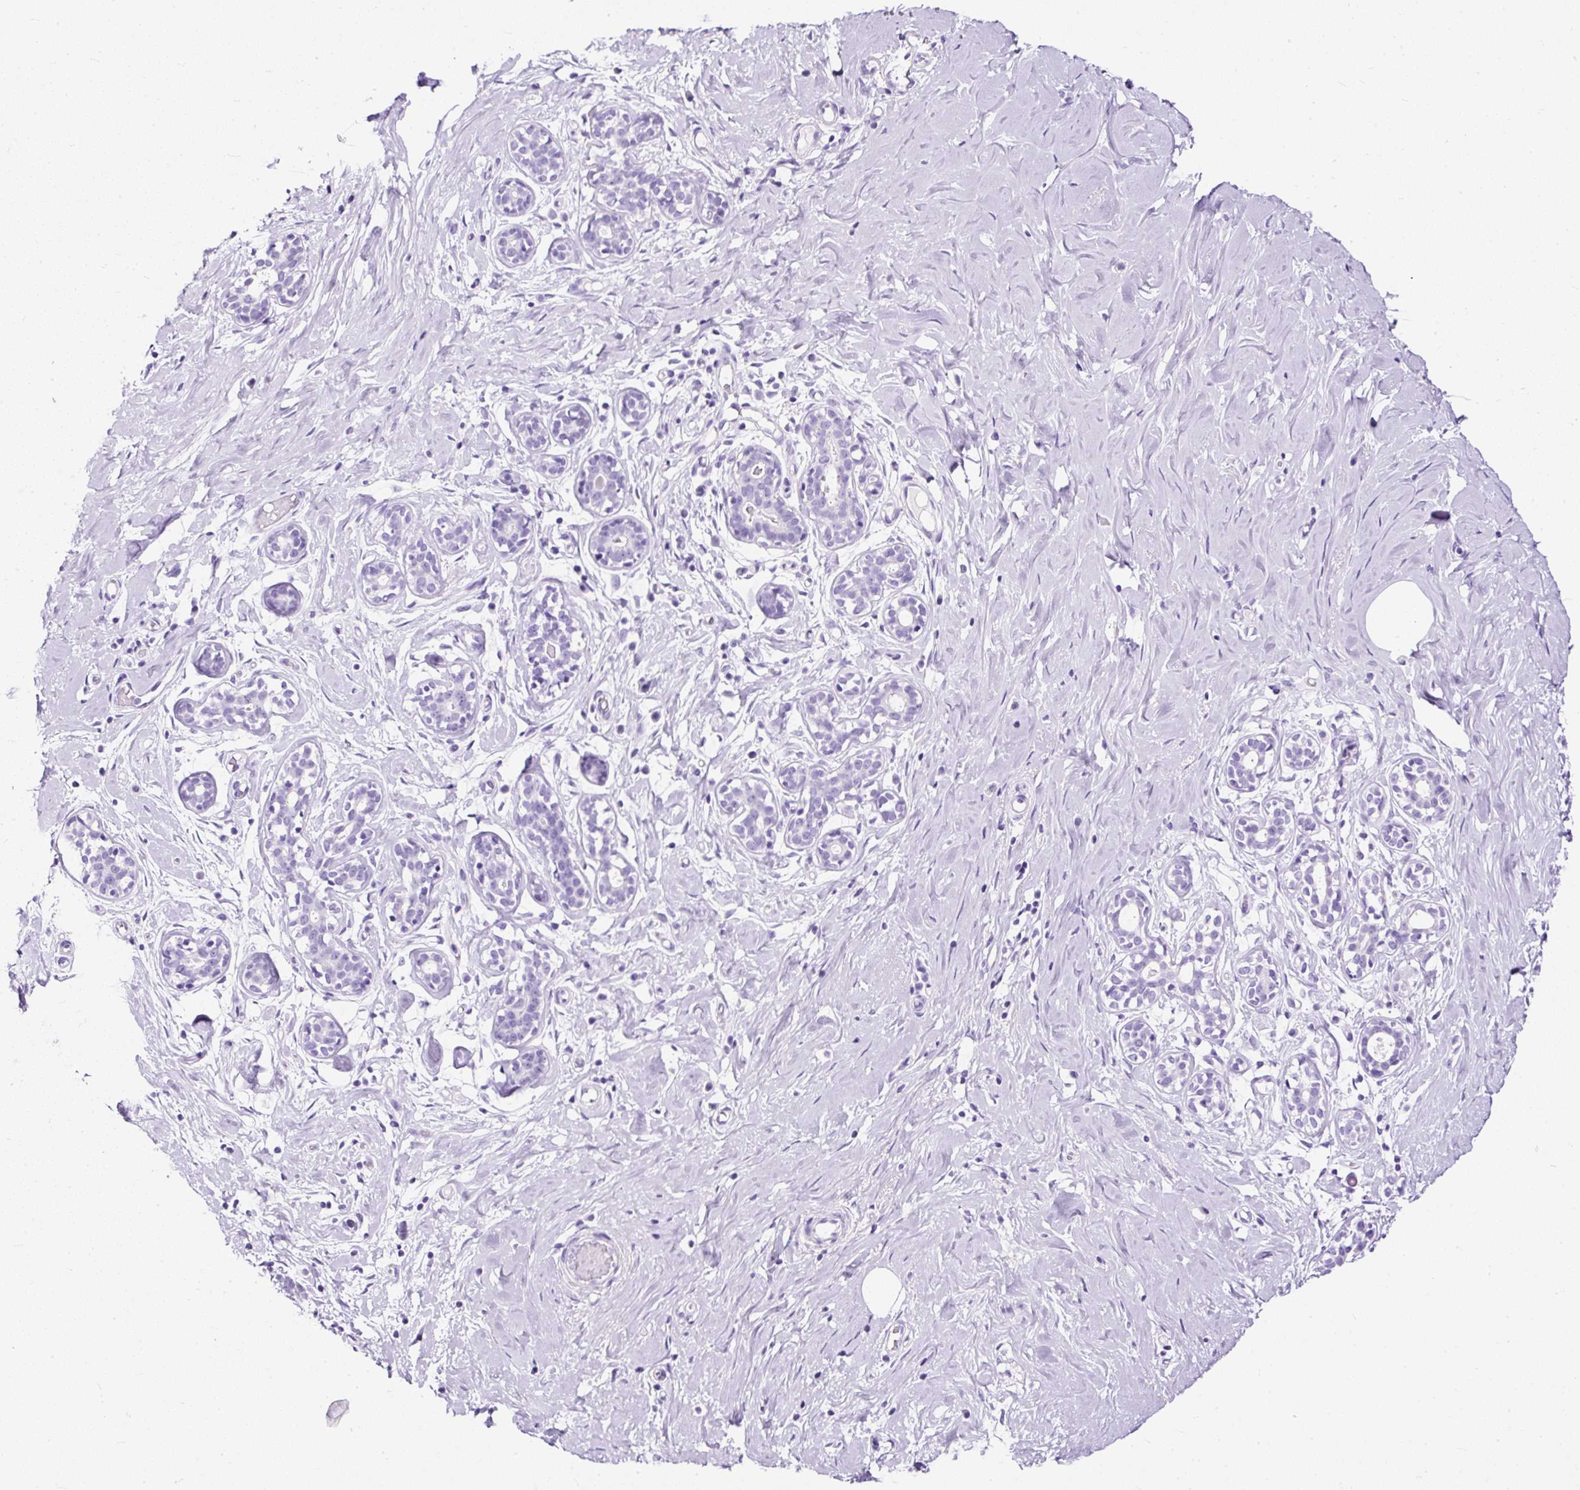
{"staining": {"intensity": "negative", "quantity": "none", "location": "none"}, "tissue": "breast", "cell_type": "Adipocytes", "image_type": "normal", "snomed": [{"axis": "morphology", "description": "Normal tissue, NOS"}, {"axis": "topography", "description": "Breast"}], "caption": "The immunohistochemistry image has no significant positivity in adipocytes of breast. (DAB (3,3'-diaminobenzidine) immunohistochemistry, high magnification).", "gene": "NTS", "patient": {"sex": "female", "age": 27}}